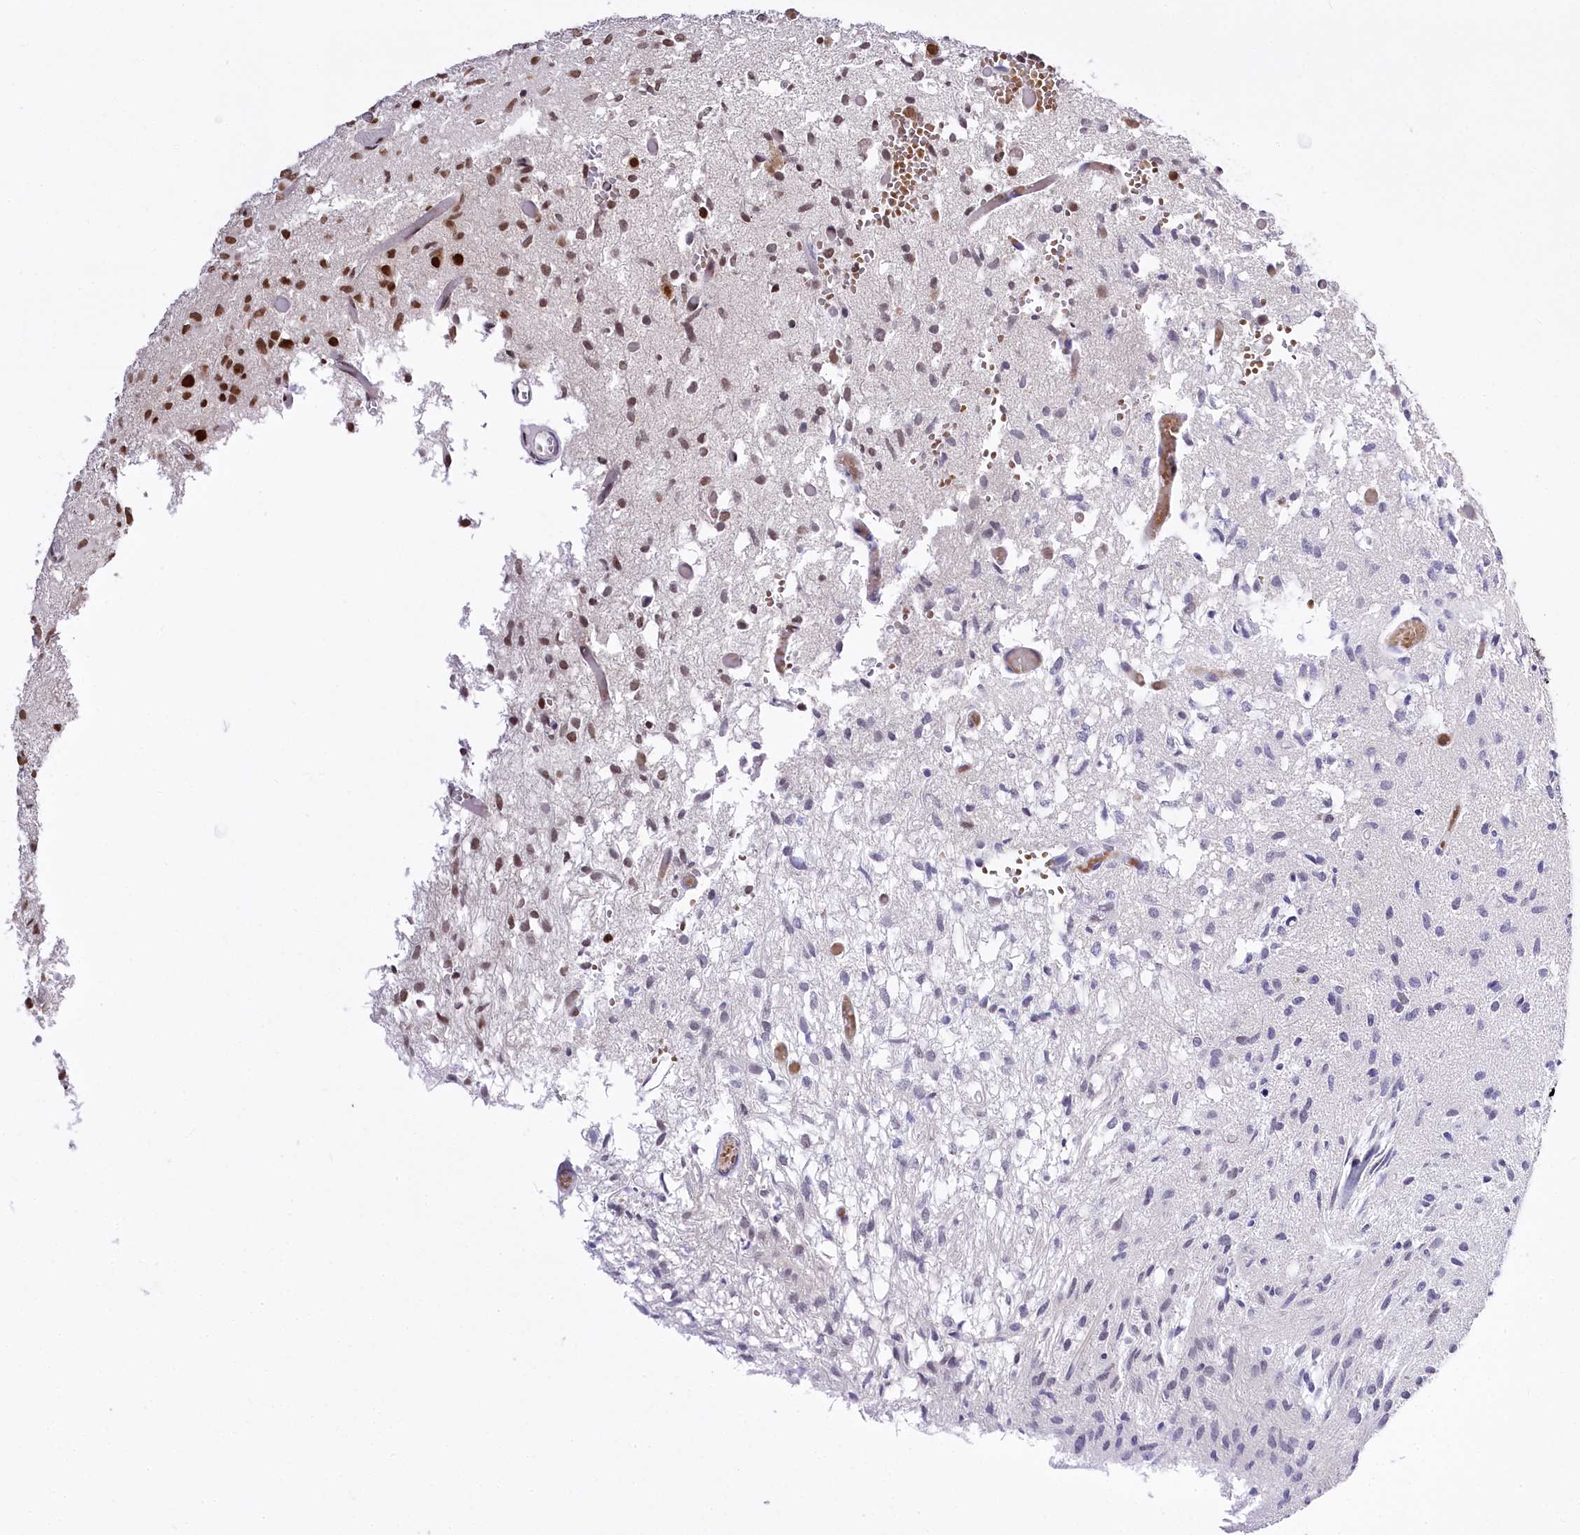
{"staining": {"intensity": "moderate", "quantity": "25%-75%", "location": "nuclear"}, "tissue": "glioma", "cell_type": "Tumor cells", "image_type": "cancer", "snomed": [{"axis": "morphology", "description": "Glioma, malignant, High grade"}, {"axis": "topography", "description": "Brain"}], "caption": "The photomicrograph displays a brown stain indicating the presence of a protein in the nuclear of tumor cells in glioma.", "gene": "POU4F3", "patient": {"sex": "female", "age": 59}}